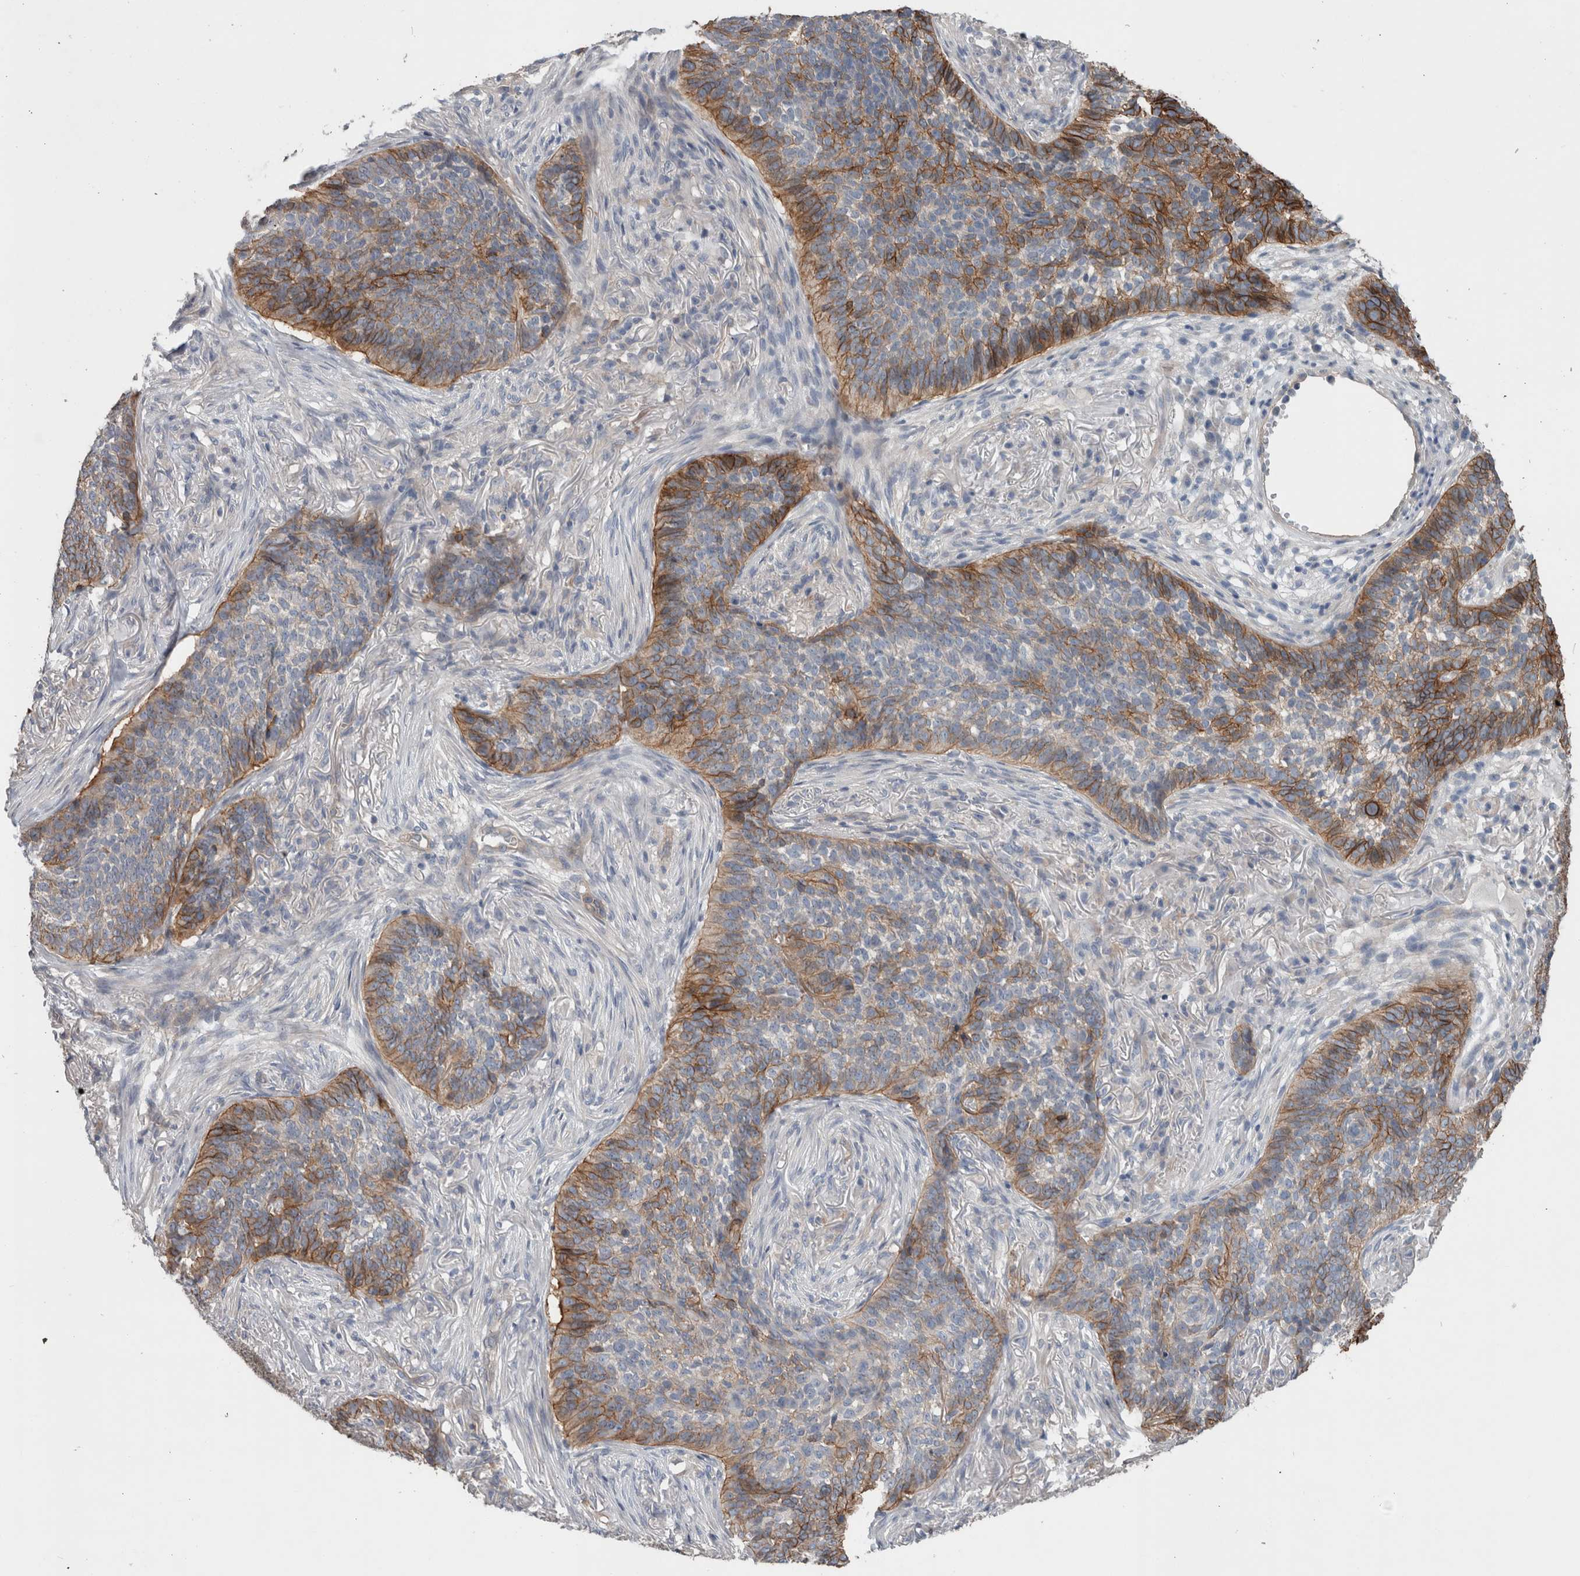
{"staining": {"intensity": "moderate", "quantity": "25%-75%", "location": "cytoplasmic/membranous"}, "tissue": "skin cancer", "cell_type": "Tumor cells", "image_type": "cancer", "snomed": [{"axis": "morphology", "description": "Basal cell carcinoma"}, {"axis": "topography", "description": "Skin"}], "caption": "High-power microscopy captured an immunohistochemistry image of skin basal cell carcinoma, revealing moderate cytoplasmic/membranous staining in approximately 25%-75% of tumor cells.", "gene": "BCAM", "patient": {"sex": "male", "age": 85}}